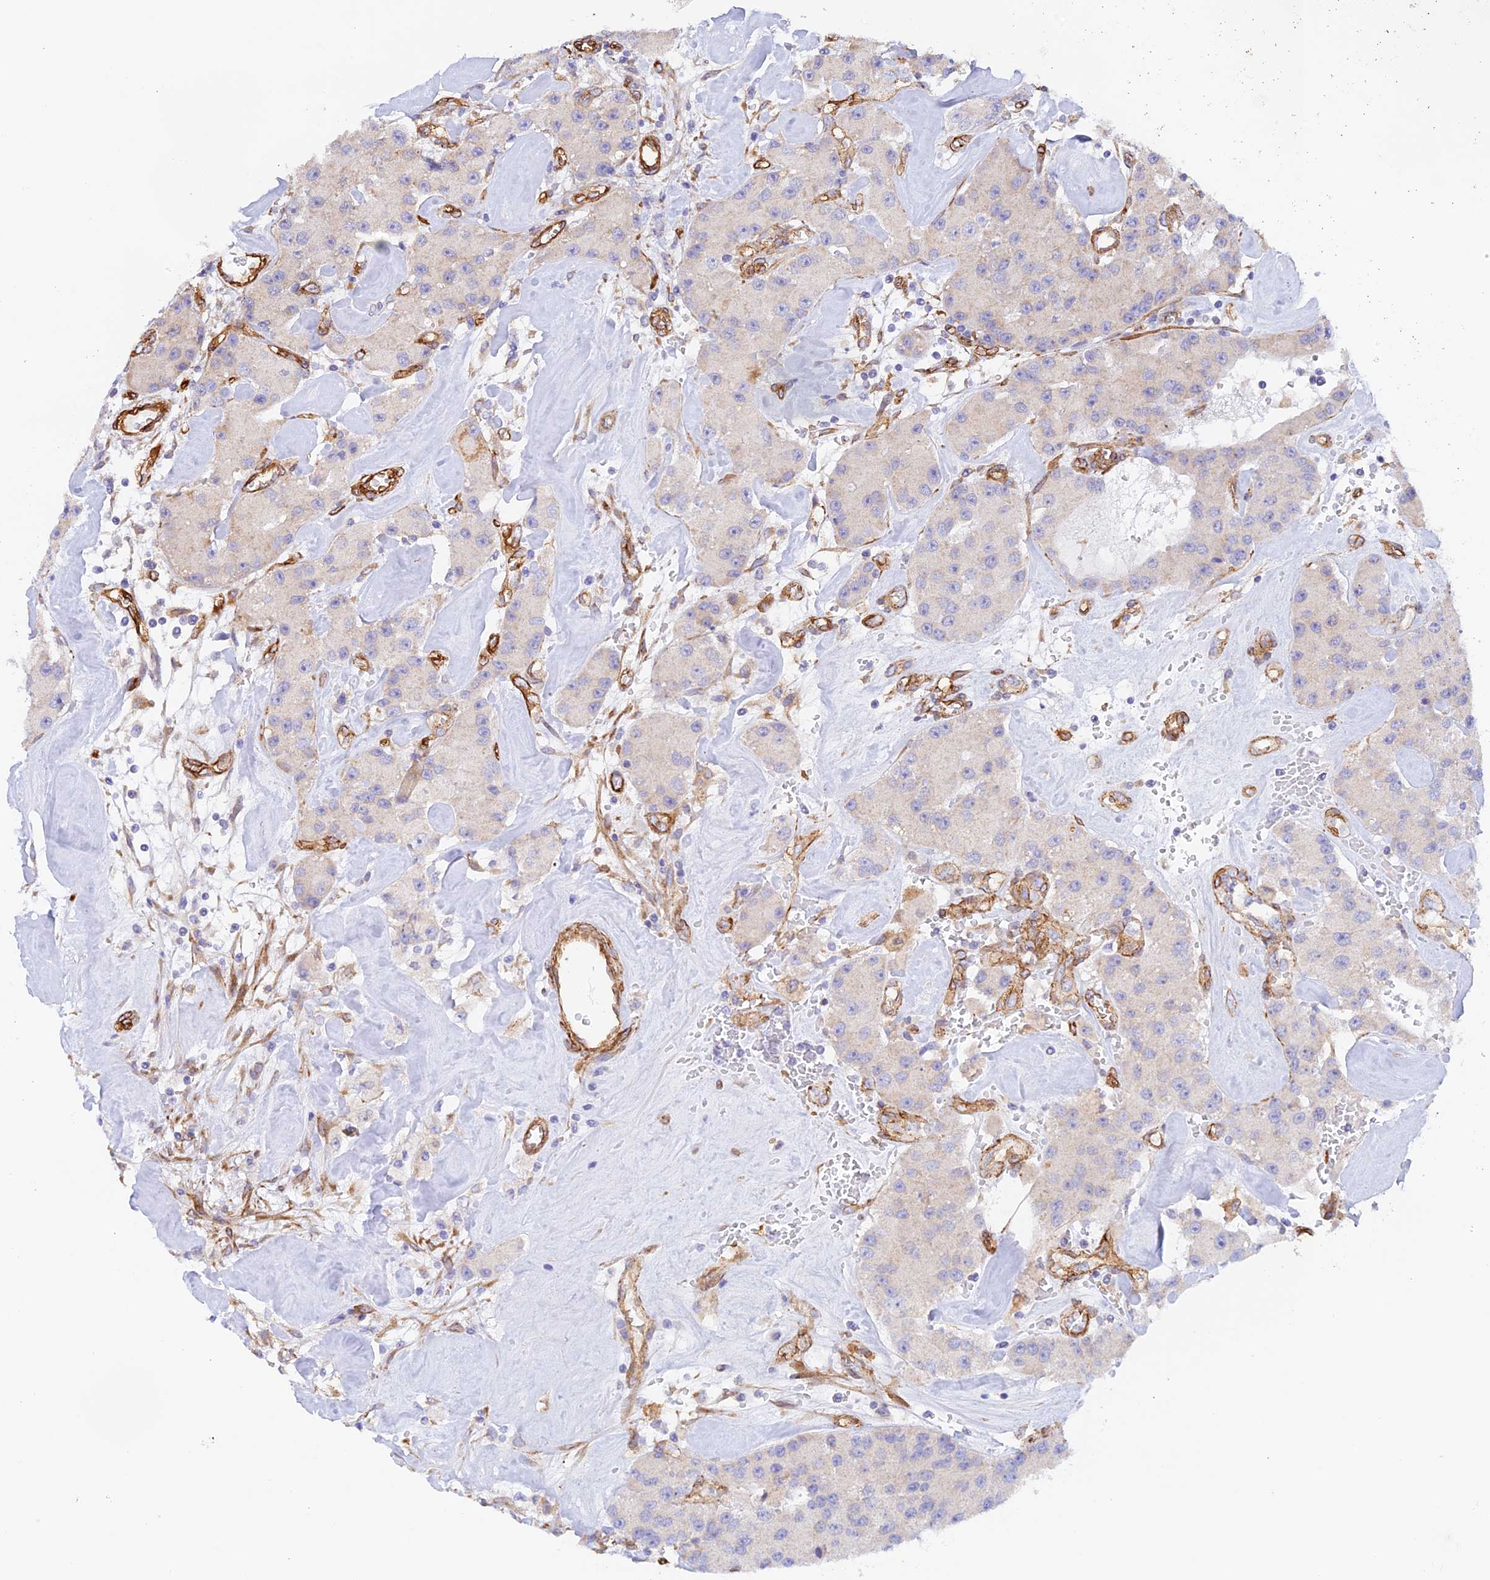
{"staining": {"intensity": "negative", "quantity": "none", "location": "none"}, "tissue": "carcinoid", "cell_type": "Tumor cells", "image_type": "cancer", "snomed": [{"axis": "morphology", "description": "Carcinoid, malignant, NOS"}, {"axis": "topography", "description": "Pancreas"}], "caption": "Human carcinoid stained for a protein using immunohistochemistry (IHC) demonstrates no positivity in tumor cells.", "gene": "MYO9A", "patient": {"sex": "male", "age": 41}}